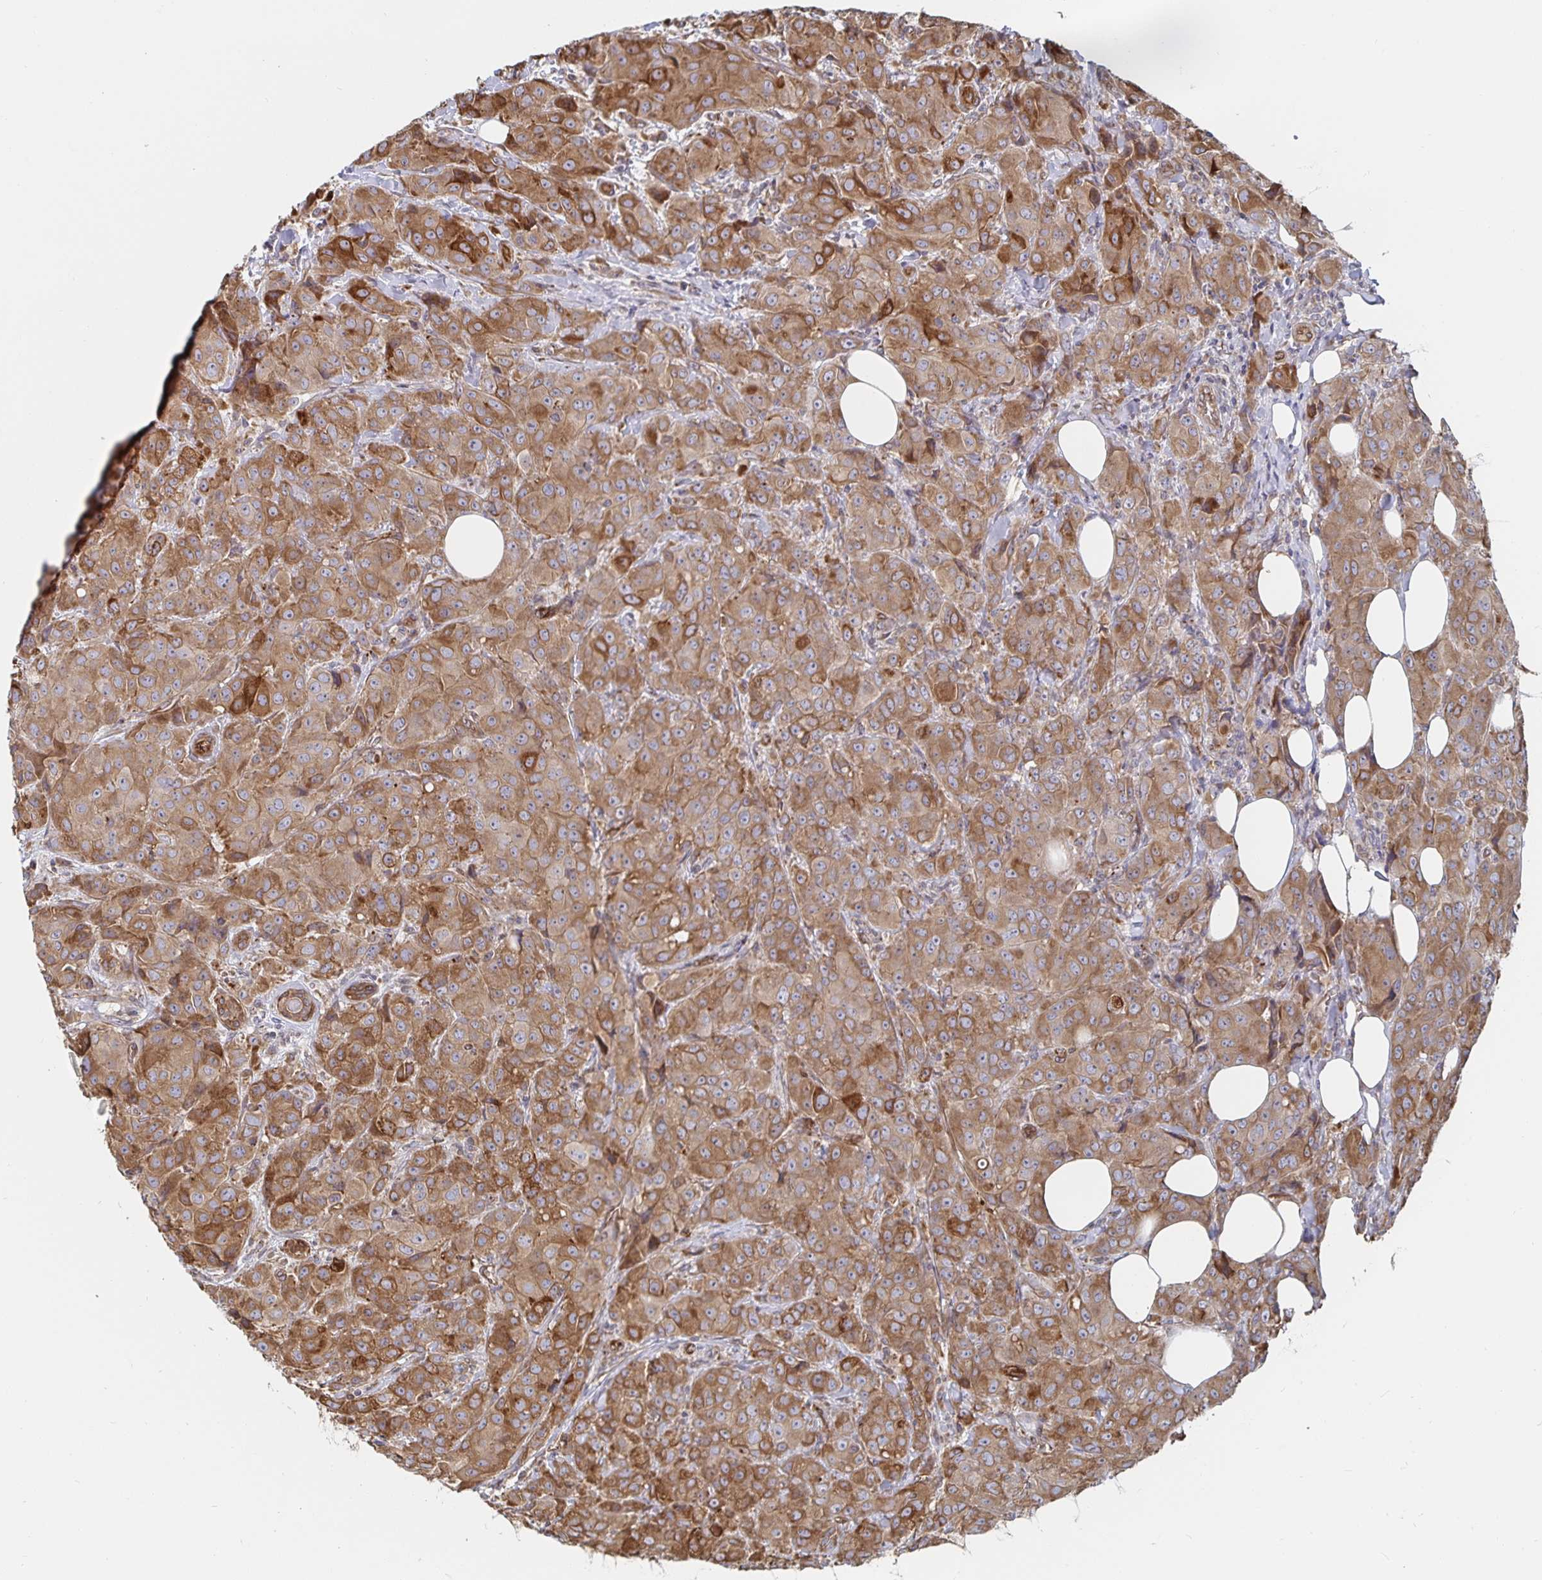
{"staining": {"intensity": "strong", "quantity": ">75%", "location": "cytoplasmic/membranous"}, "tissue": "breast cancer", "cell_type": "Tumor cells", "image_type": "cancer", "snomed": [{"axis": "morphology", "description": "Normal tissue, NOS"}, {"axis": "morphology", "description": "Duct carcinoma"}, {"axis": "topography", "description": "Breast"}], "caption": "The image shows immunohistochemical staining of breast cancer. There is strong cytoplasmic/membranous positivity is appreciated in approximately >75% of tumor cells.", "gene": "BCAP29", "patient": {"sex": "female", "age": 43}}